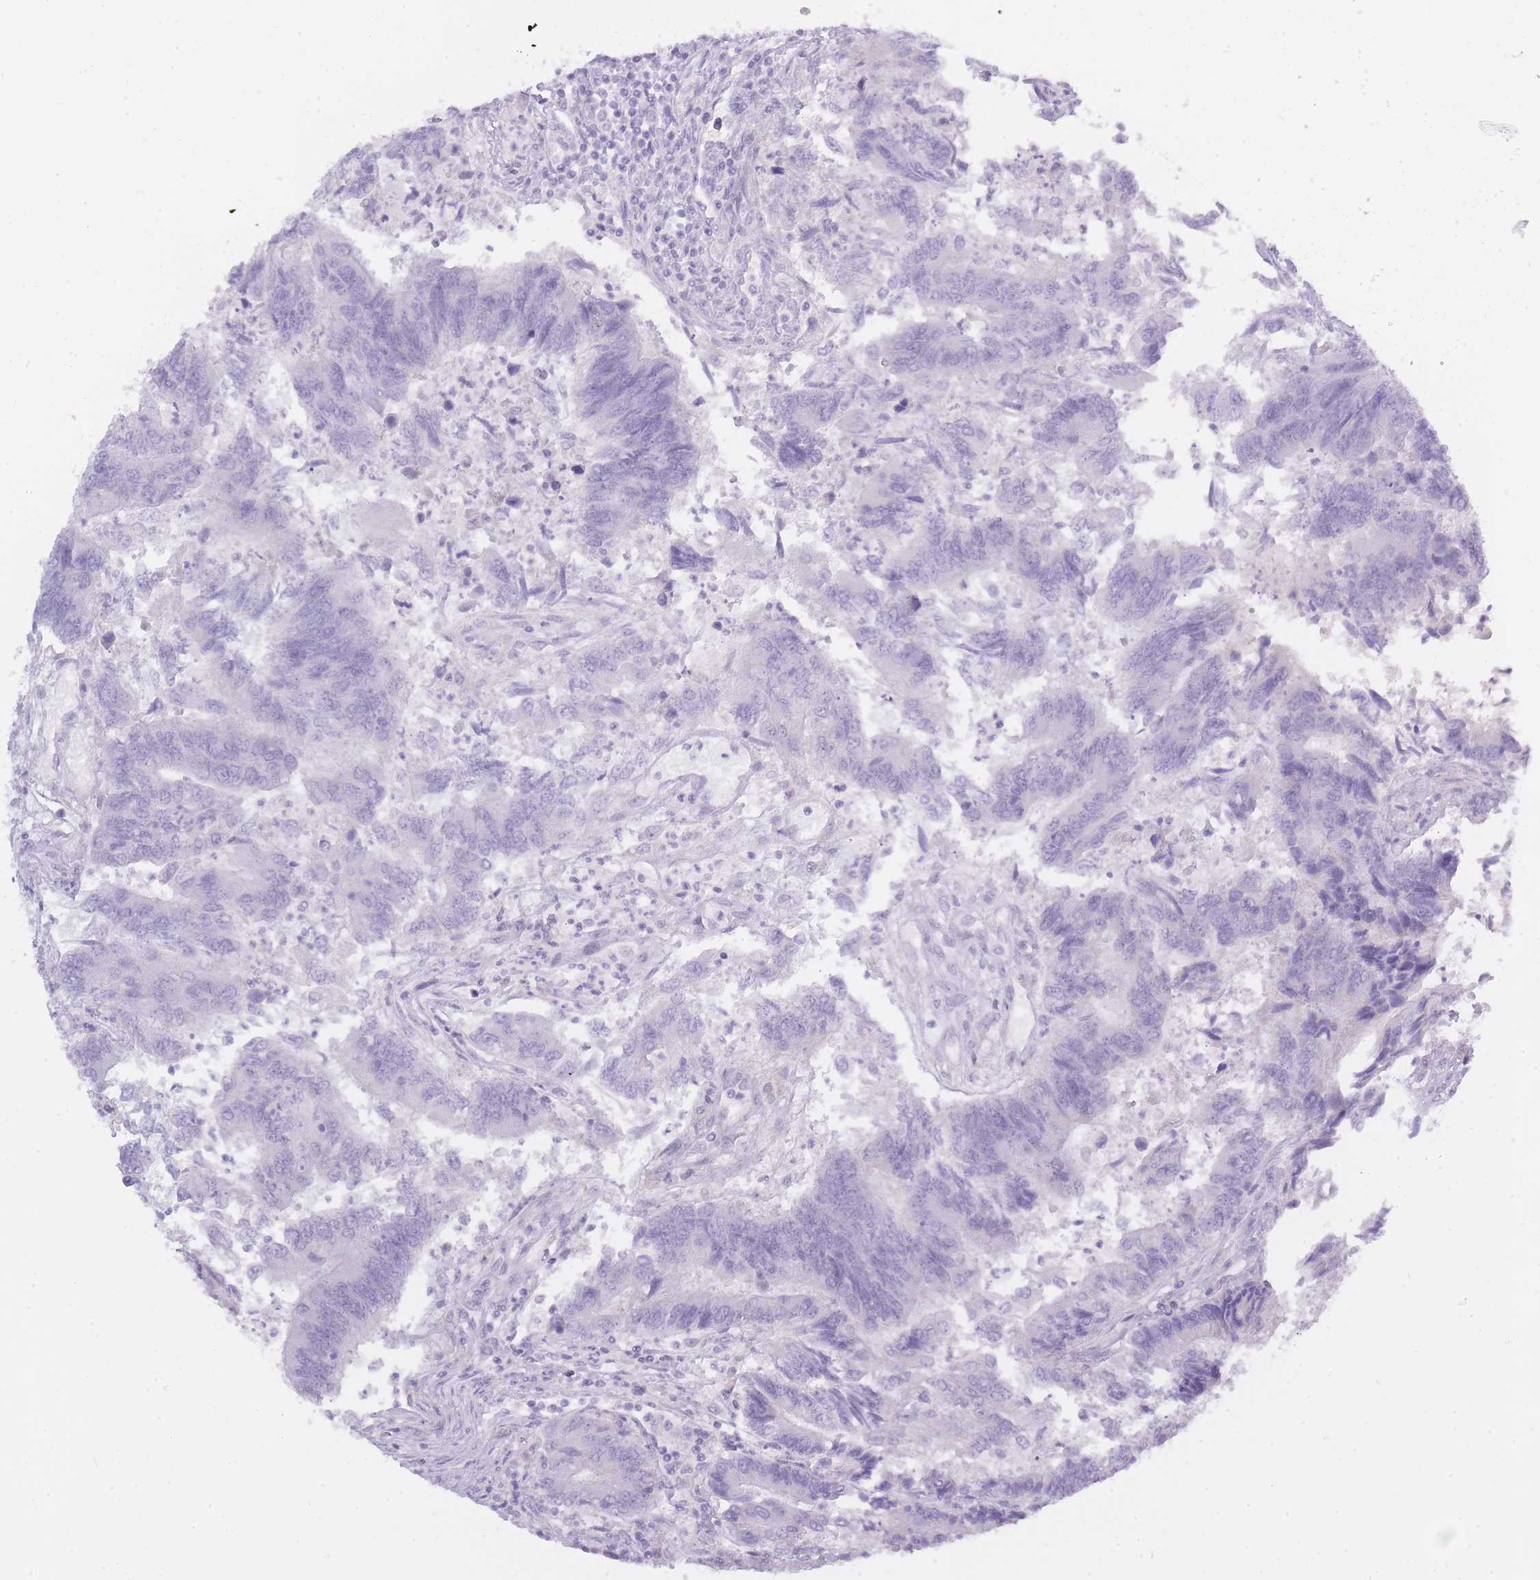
{"staining": {"intensity": "negative", "quantity": "none", "location": "none"}, "tissue": "colorectal cancer", "cell_type": "Tumor cells", "image_type": "cancer", "snomed": [{"axis": "morphology", "description": "Adenocarcinoma, NOS"}, {"axis": "topography", "description": "Colon"}], "caption": "Immunohistochemistry photomicrograph of colorectal adenocarcinoma stained for a protein (brown), which demonstrates no expression in tumor cells. (DAB (3,3'-diaminobenzidine) immunohistochemistry visualized using brightfield microscopy, high magnification).", "gene": "BDKRB2", "patient": {"sex": "female", "age": 67}}